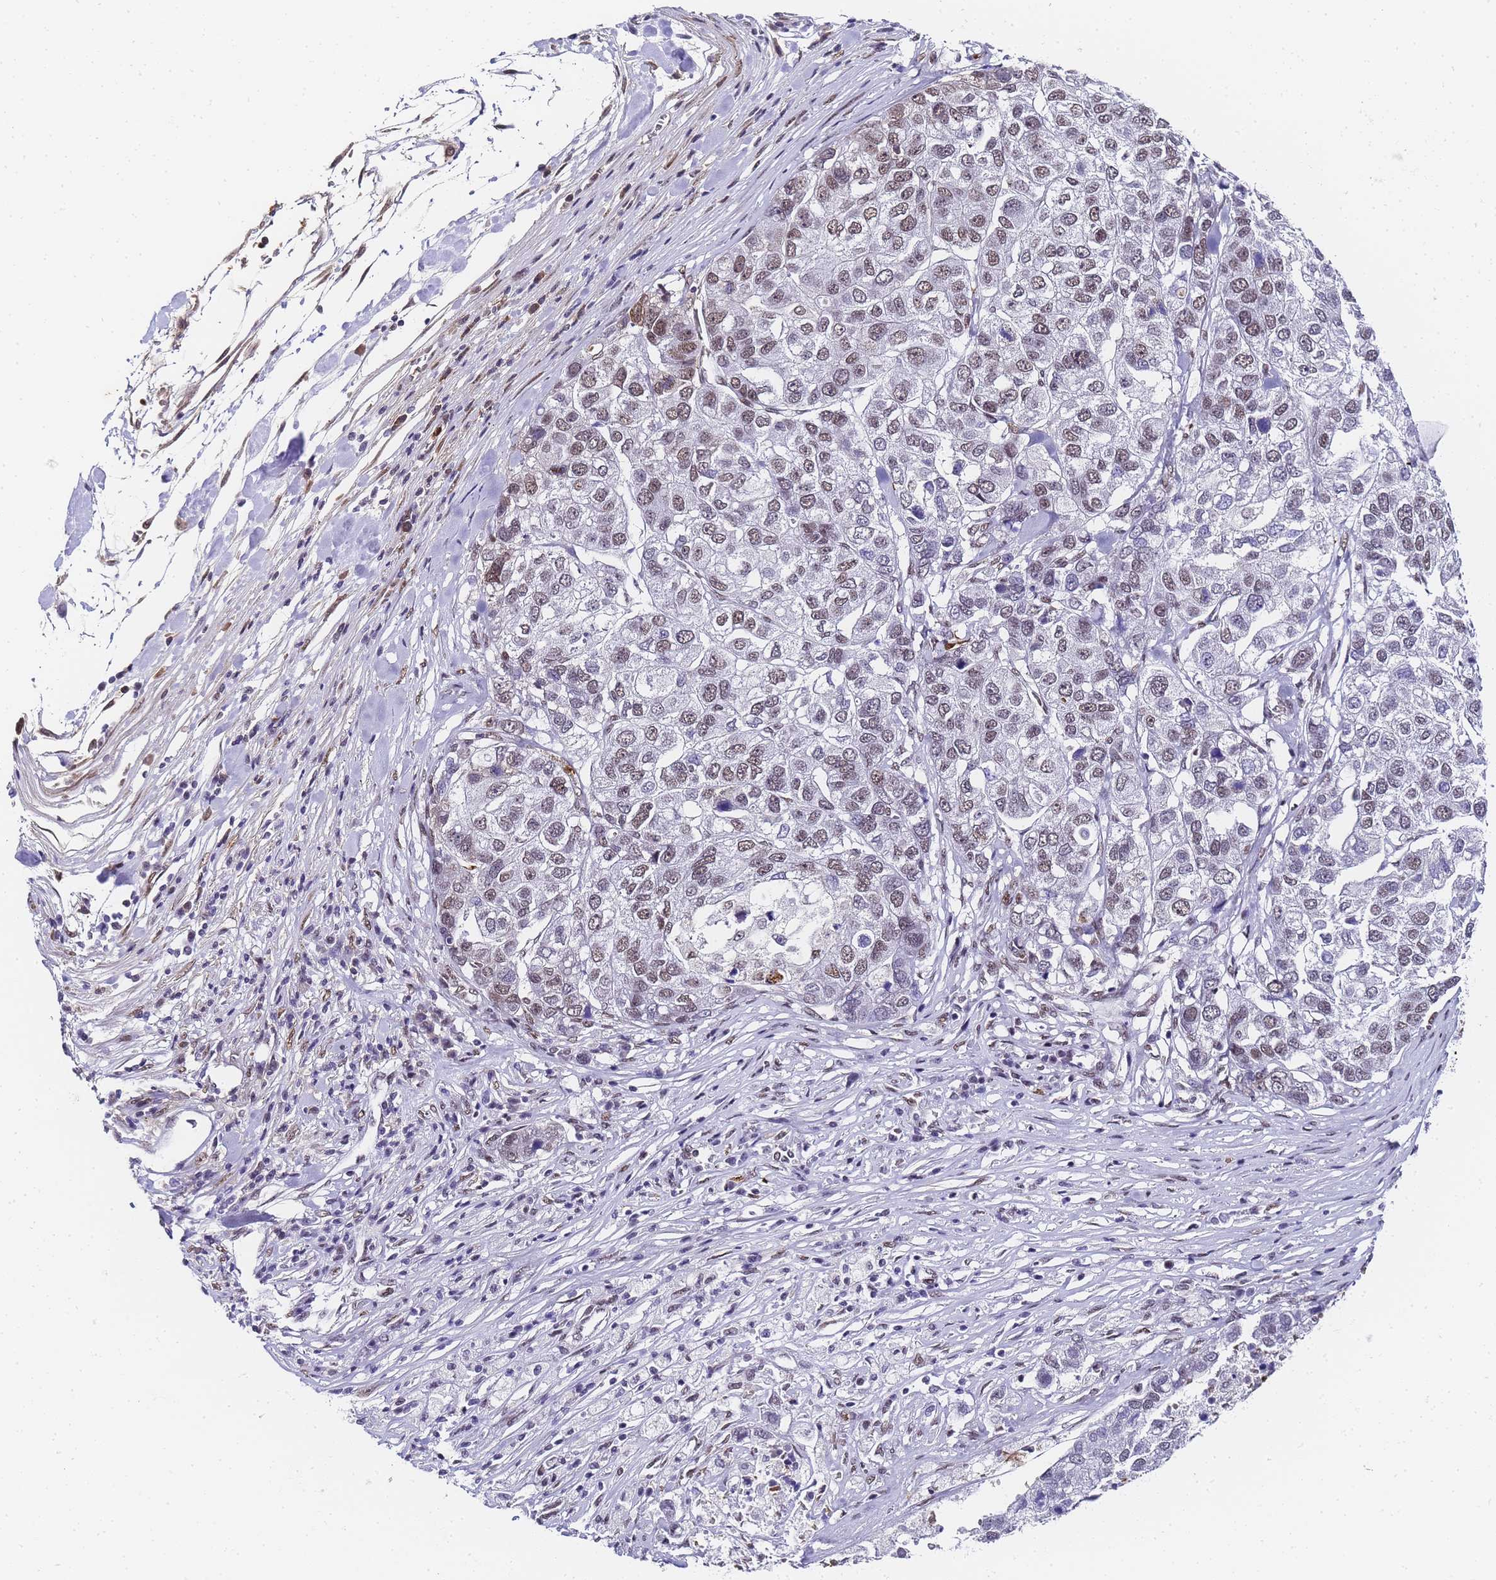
{"staining": {"intensity": "weak", "quantity": "25%-75%", "location": "nuclear"}, "tissue": "pancreatic cancer", "cell_type": "Tumor cells", "image_type": "cancer", "snomed": [{"axis": "morphology", "description": "Adenocarcinoma, NOS"}, {"axis": "topography", "description": "Pancreas"}], "caption": "Pancreatic cancer stained with DAB (3,3'-diaminobenzidine) immunohistochemistry displays low levels of weak nuclear expression in about 25%-75% of tumor cells.", "gene": "POLR1A", "patient": {"sex": "female", "age": 61}}